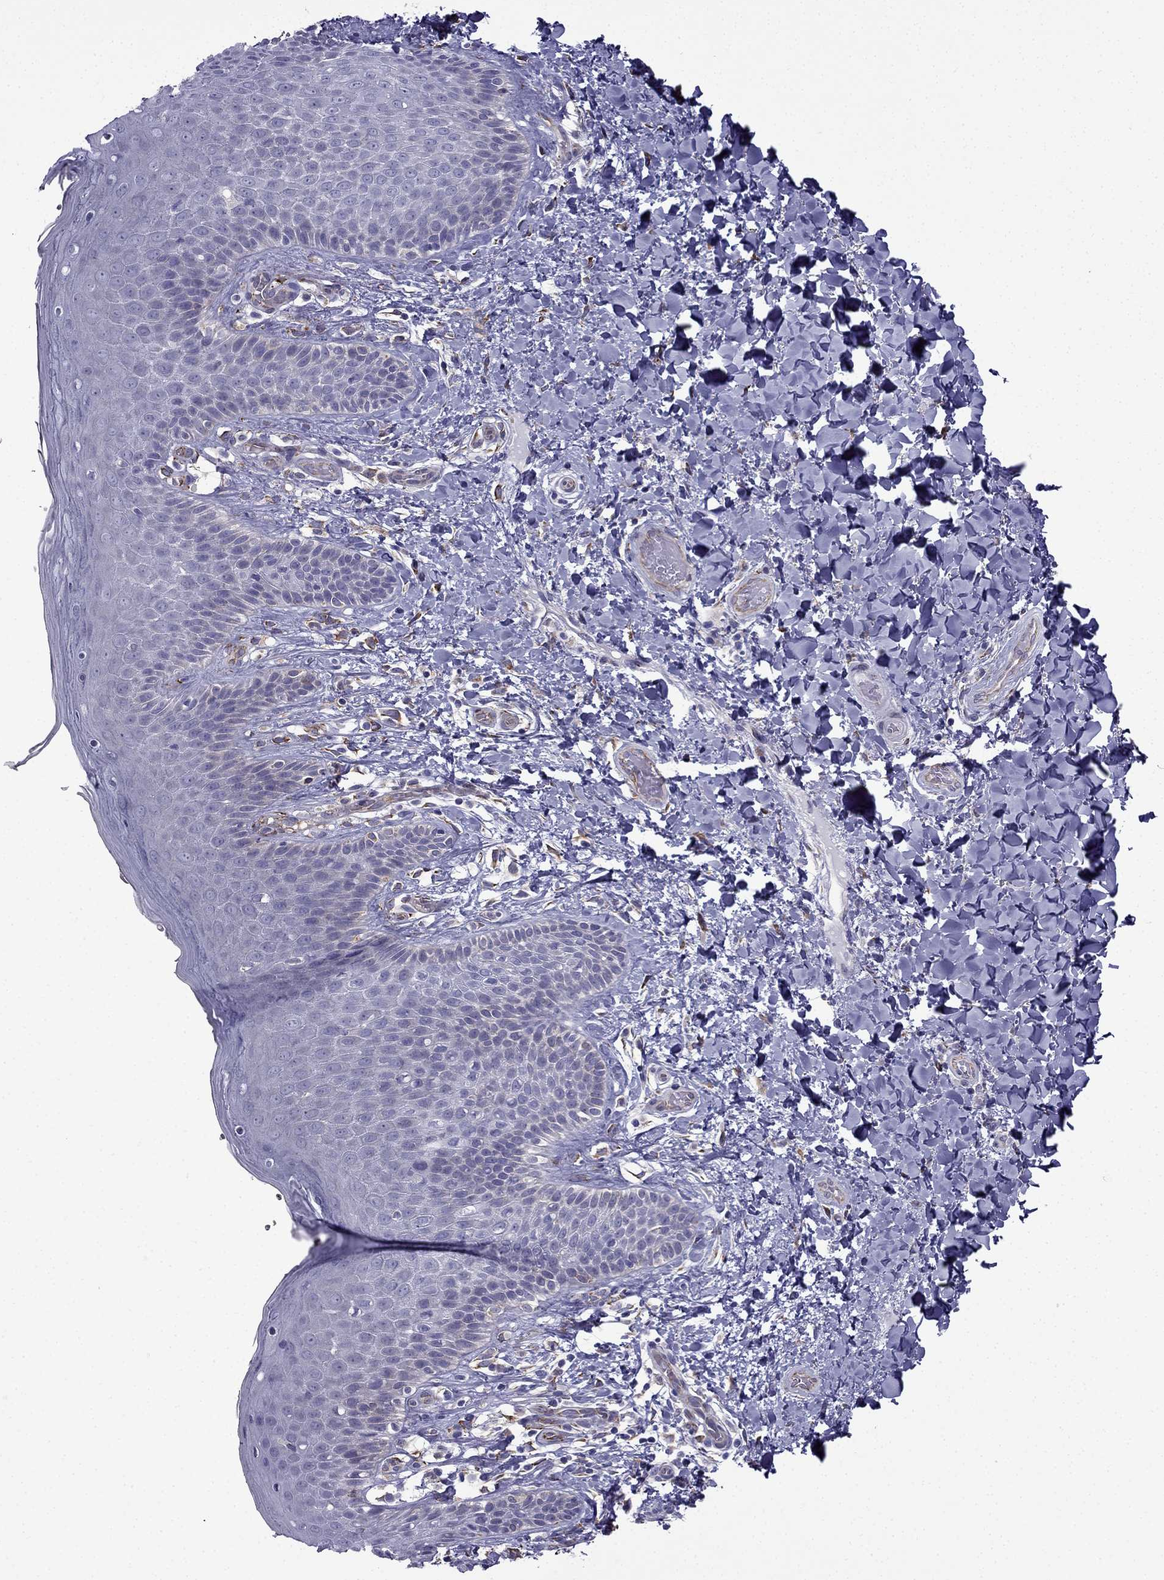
{"staining": {"intensity": "negative", "quantity": "none", "location": "none"}, "tissue": "skin", "cell_type": "Epidermal cells", "image_type": "normal", "snomed": [{"axis": "morphology", "description": "Normal tissue, NOS"}, {"axis": "topography", "description": "Anal"}], "caption": "Immunohistochemistry (IHC) image of normal skin: human skin stained with DAB displays no significant protein expression in epidermal cells. (Stains: DAB (3,3'-diaminobenzidine) IHC with hematoxylin counter stain, Microscopy: brightfield microscopy at high magnification).", "gene": "IKBIP", "patient": {"sex": "male", "age": 36}}